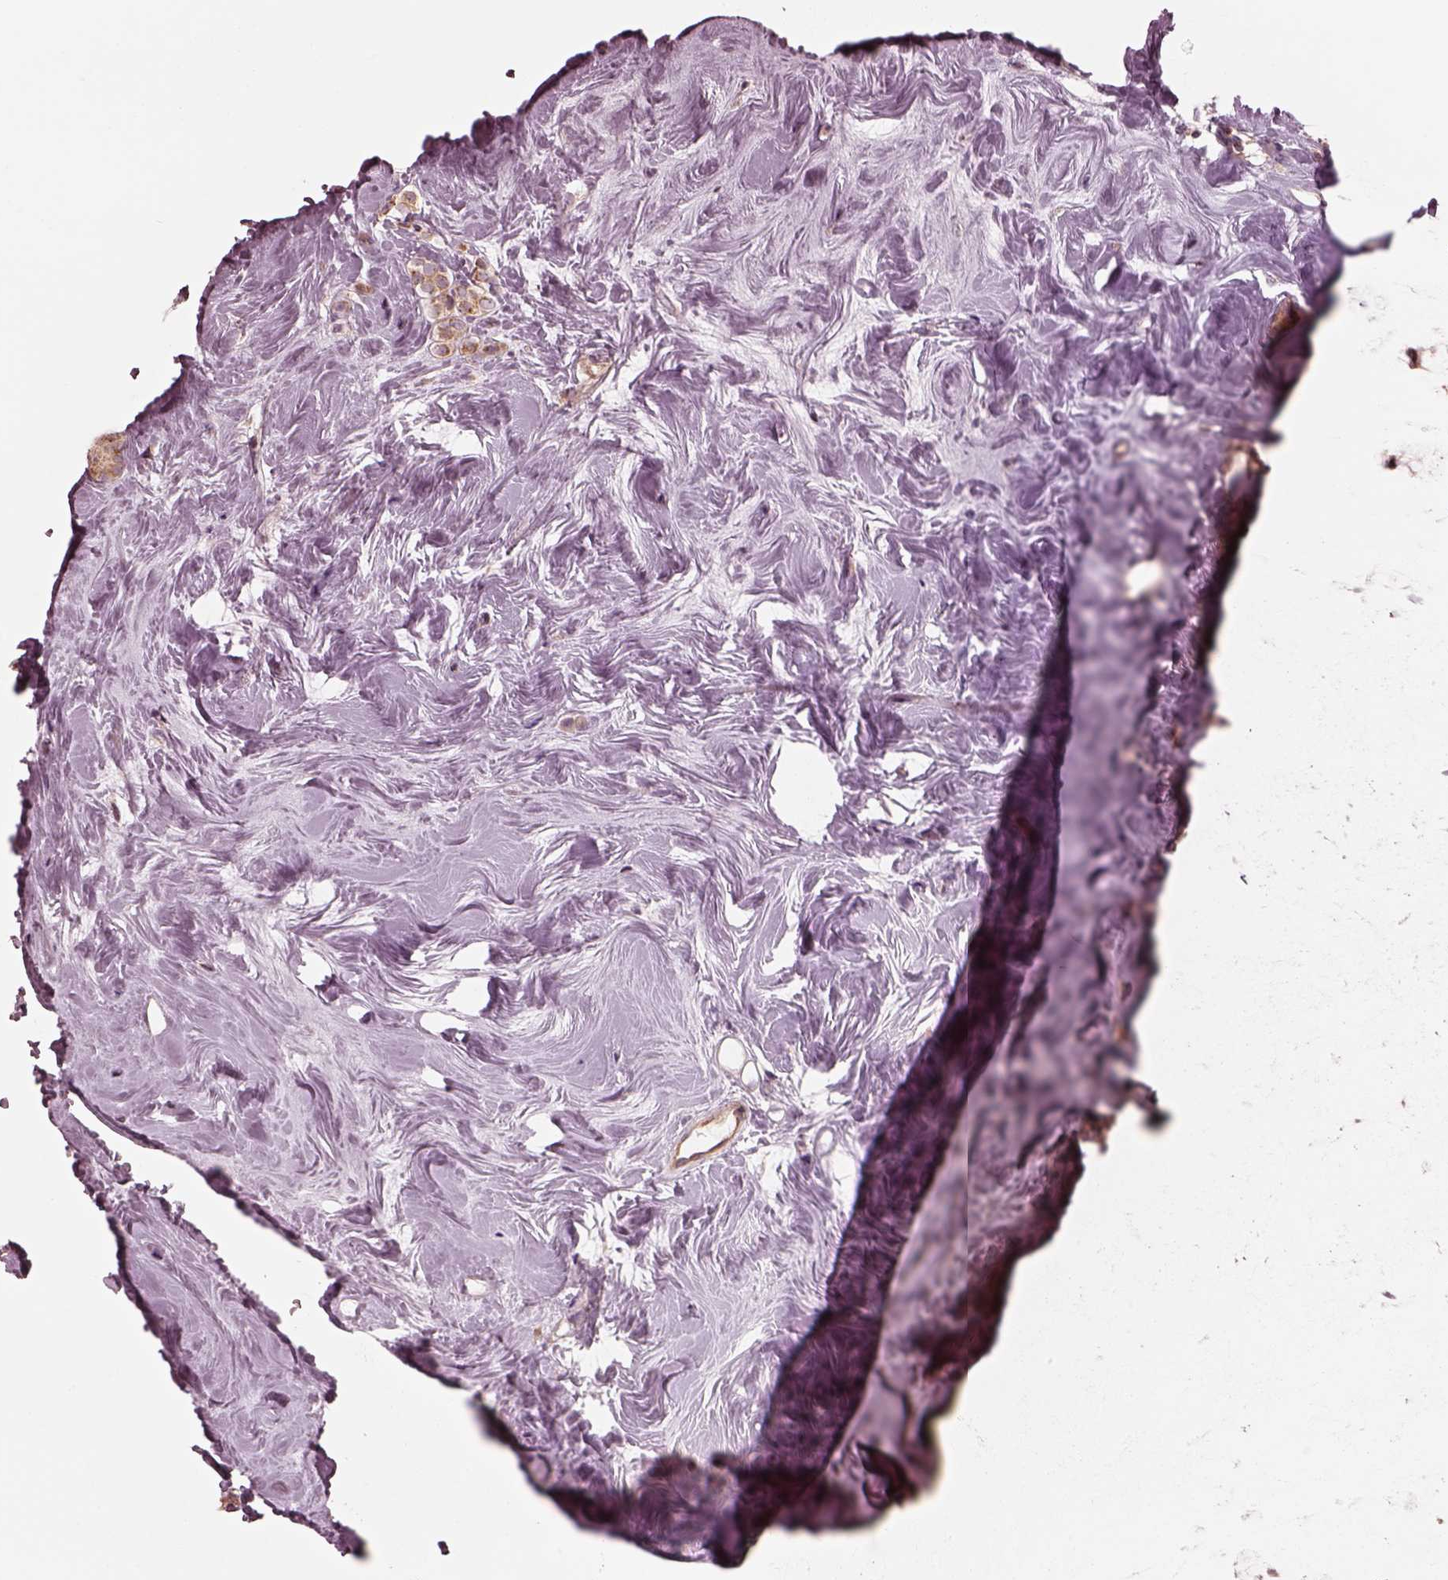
{"staining": {"intensity": "moderate", "quantity": ">75%", "location": "cytoplasmic/membranous"}, "tissue": "breast cancer", "cell_type": "Tumor cells", "image_type": "cancer", "snomed": [{"axis": "morphology", "description": "Lobular carcinoma"}, {"axis": "topography", "description": "Breast"}], "caption": "The image demonstrates a brown stain indicating the presence of a protein in the cytoplasmic/membranous of tumor cells in lobular carcinoma (breast).", "gene": "STK33", "patient": {"sex": "female", "age": 49}}